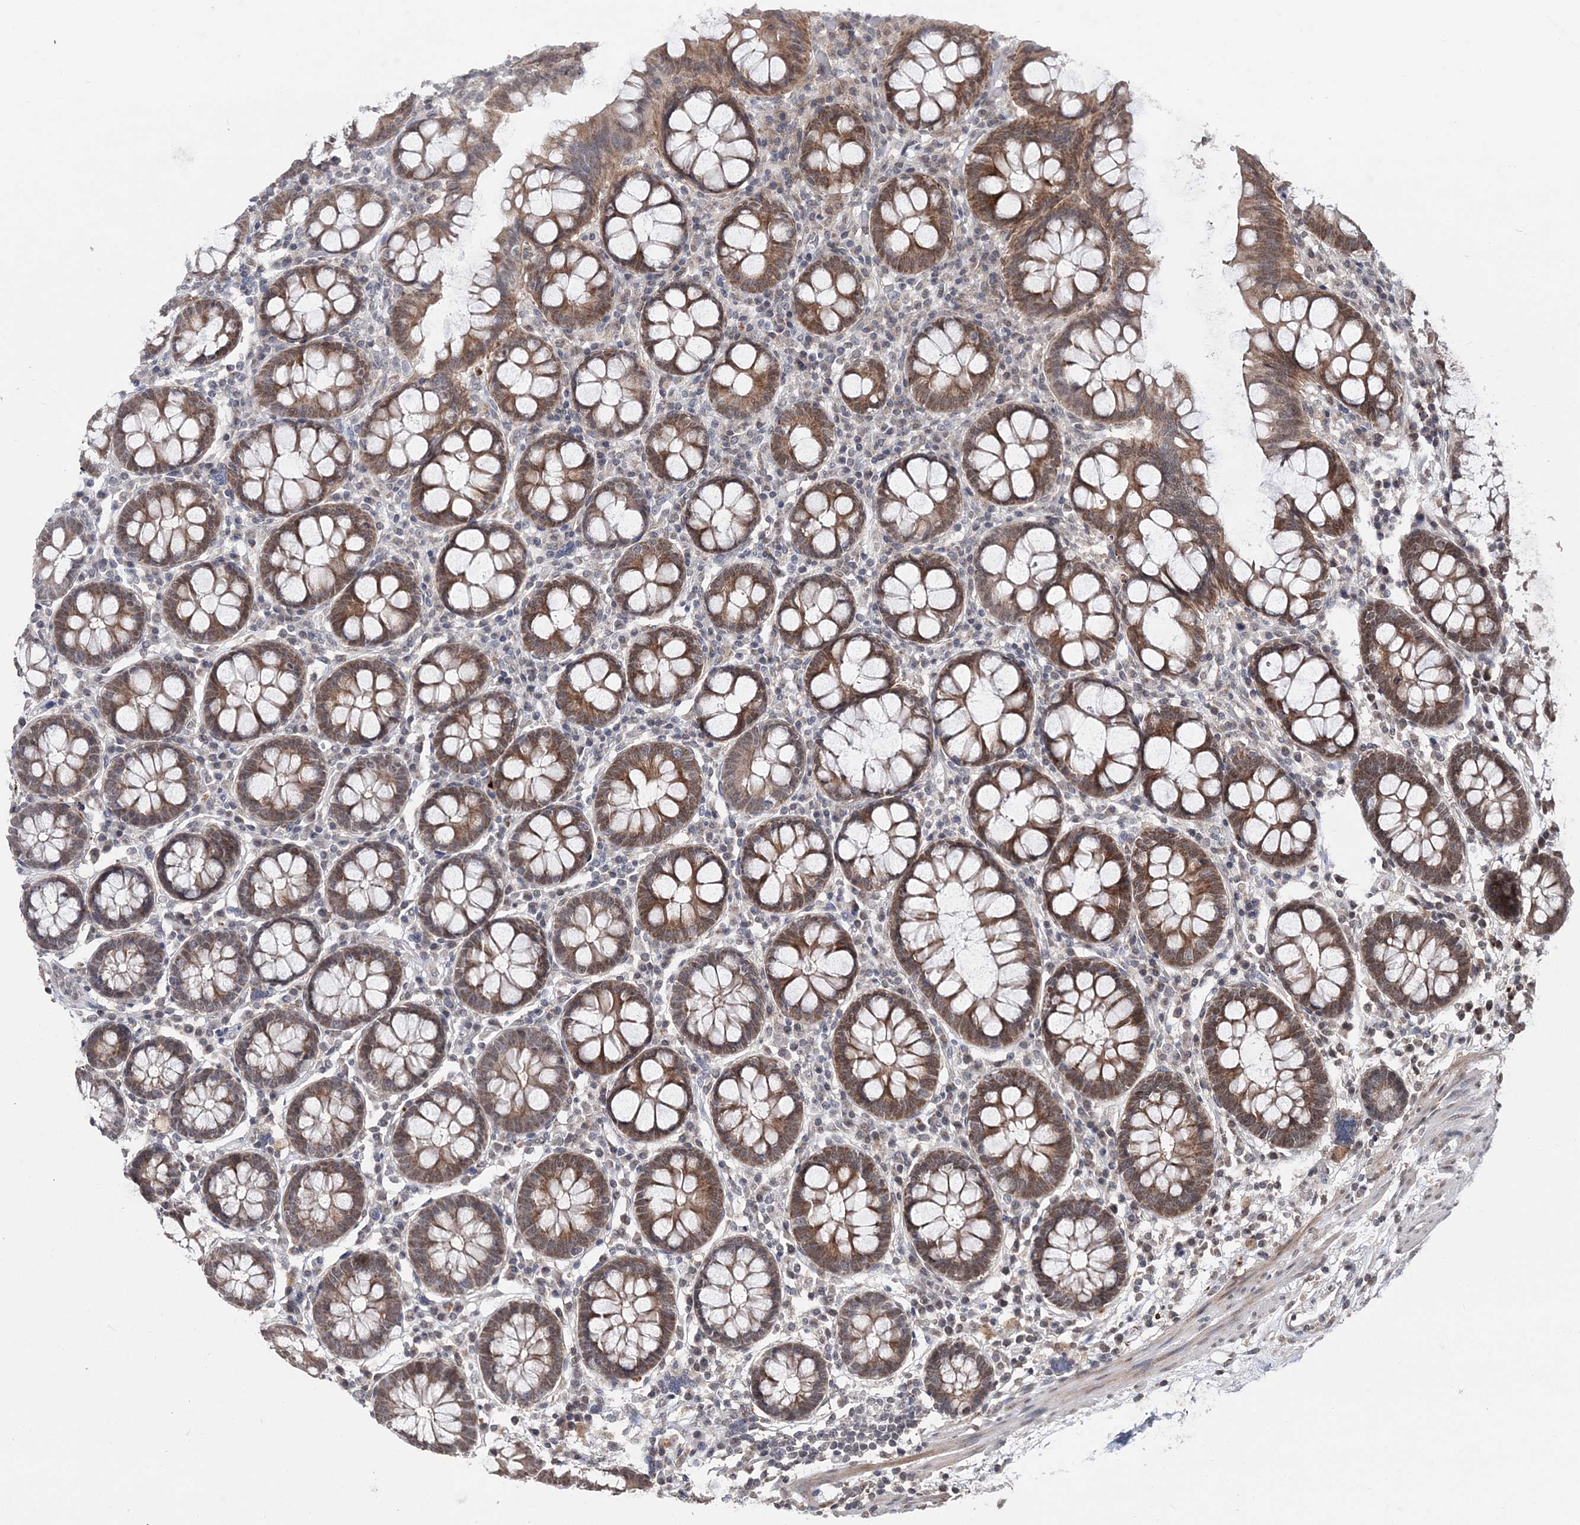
{"staining": {"intensity": "moderate", "quantity": ">75%", "location": "cytoplasmic/membranous,nuclear"}, "tissue": "colon", "cell_type": "Endothelial cells", "image_type": "normal", "snomed": [{"axis": "morphology", "description": "Normal tissue, NOS"}, {"axis": "topography", "description": "Colon"}], "caption": "A histopathology image of colon stained for a protein reveals moderate cytoplasmic/membranous,nuclear brown staining in endothelial cells. The protein is shown in brown color, while the nuclei are stained blue.", "gene": "SOWAHB", "patient": {"sex": "female", "age": 79}}